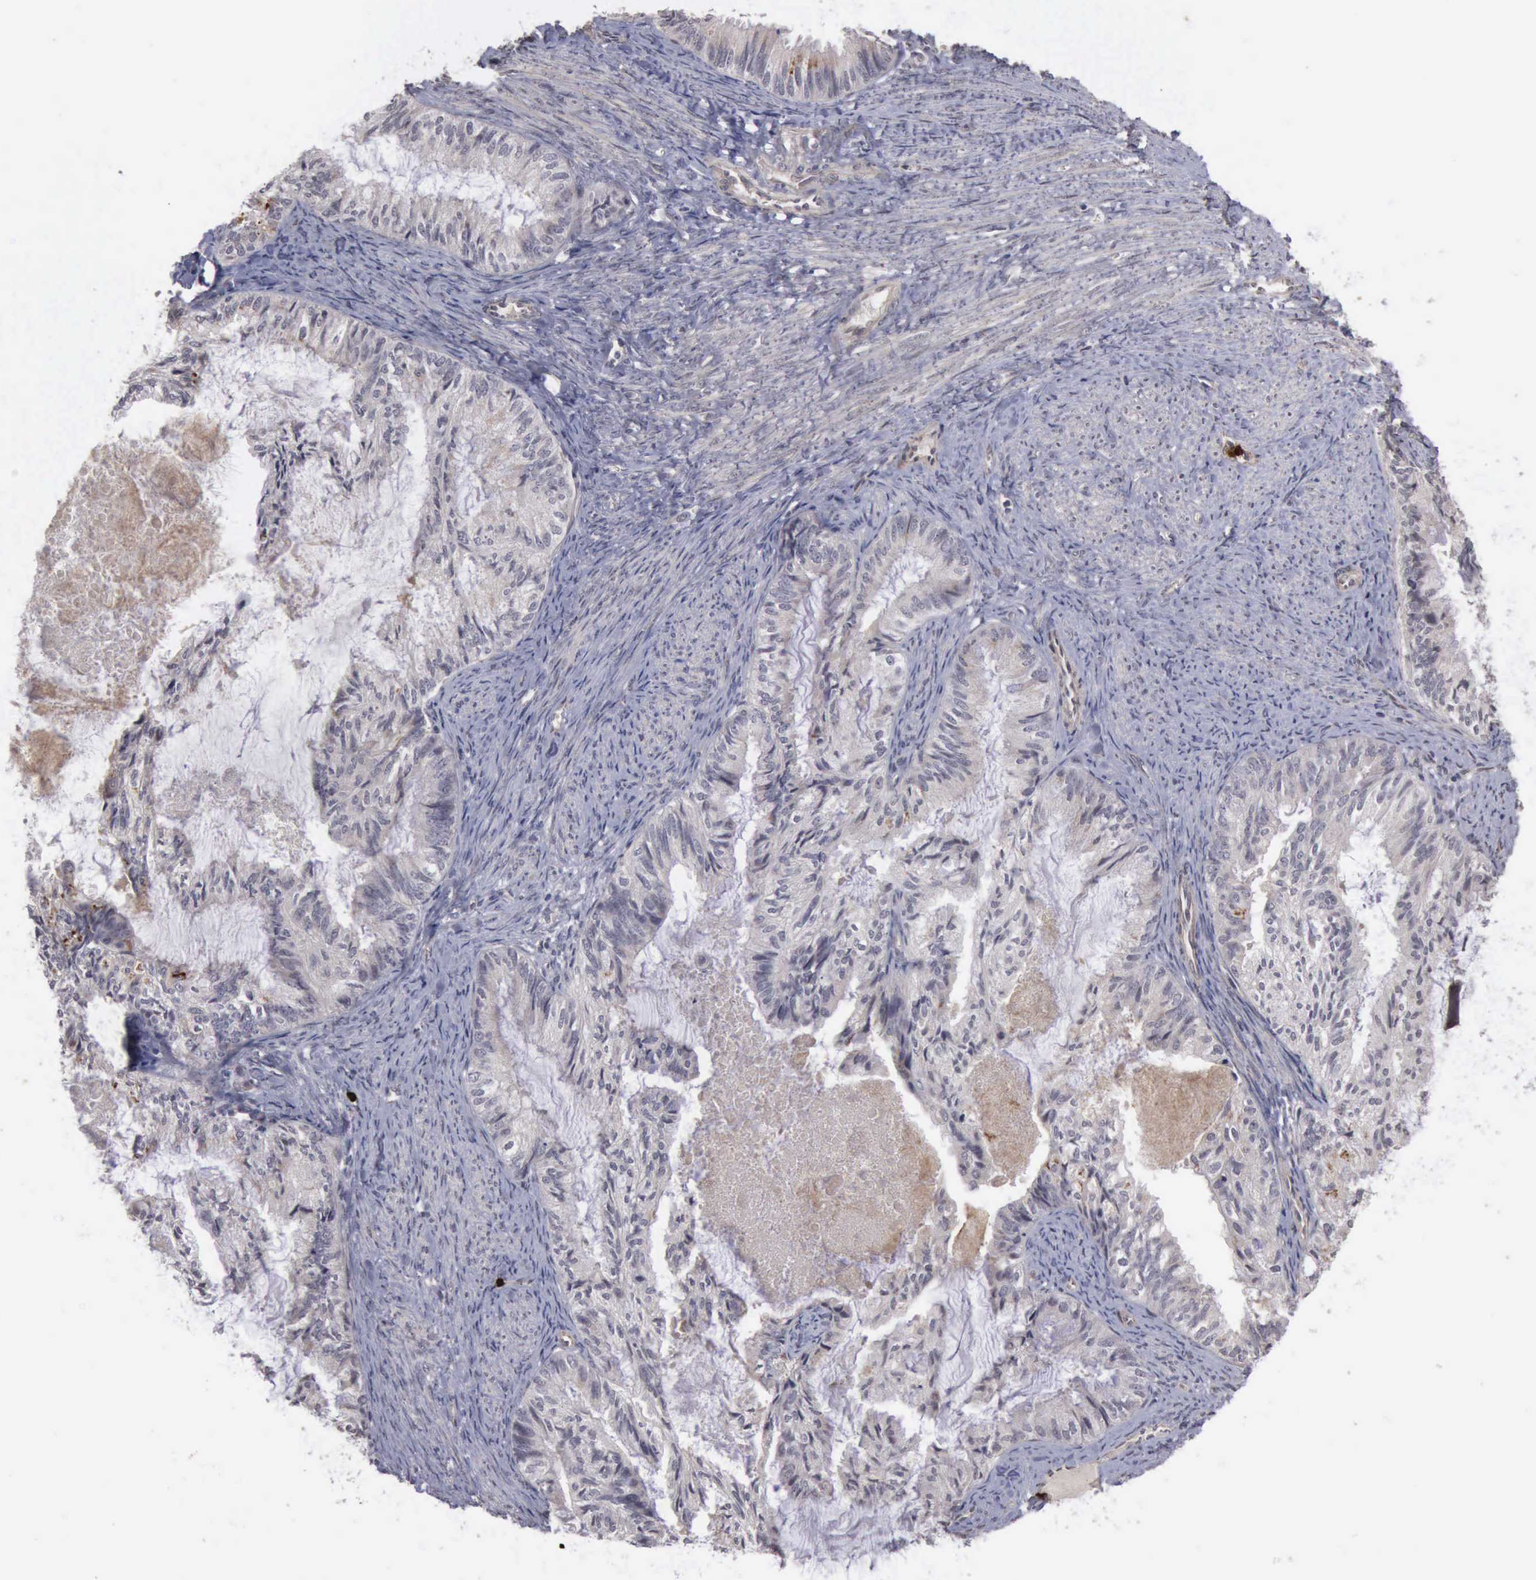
{"staining": {"intensity": "moderate", "quantity": "<25%", "location": "cytoplasmic/membranous"}, "tissue": "endometrial cancer", "cell_type": "Tumor cells", "image_type": "cancer", "snomed": [{"axis": "morphology", "description": "Adenocarcinoma, NOS"}, {"axis": "topography", "description": "Endometrium"}], "caption": "Tumor cells demonstrate low levels of moderate cytoplasmic/membranous positivity in approximately <25% of cells in endometrial cancer (adenocarcinoma).", "gene": "MMP9", "patient": {"sex": "female", "age": 86}}